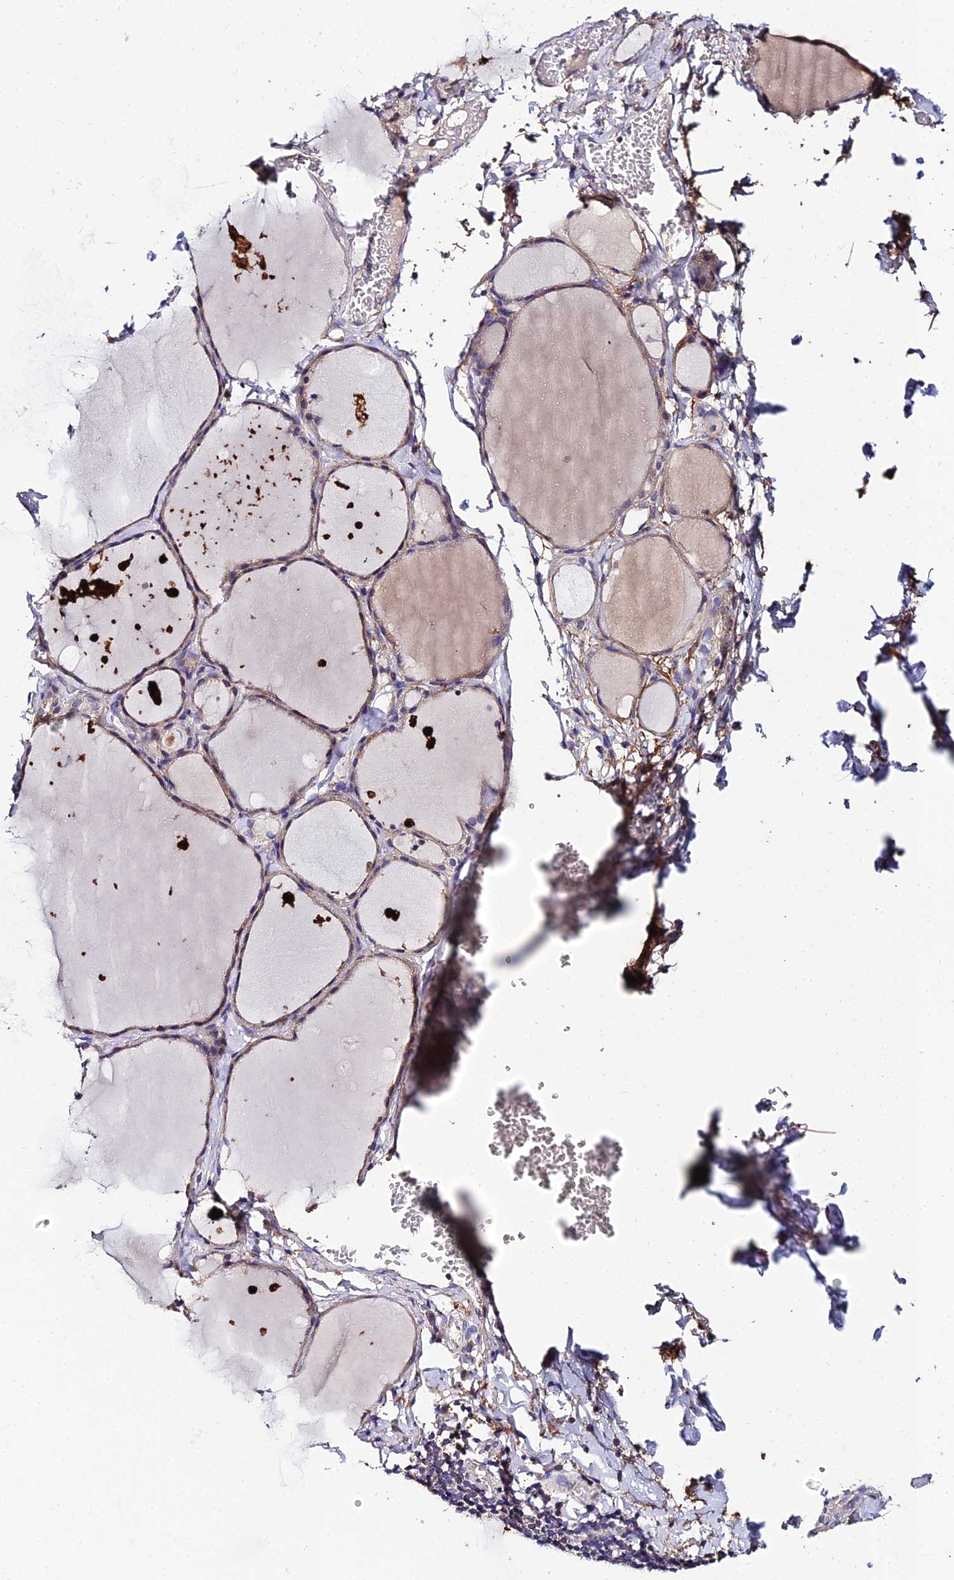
{"staining": {"intensity": "weak", "quantity": ">75%", "location": "cytoplasmic/membranous"}, "tissue": "thyroid gland", "cell_type": "Glandular cells", "image_type": "normal", "snomed": [{"axis": "morphology", "description": "Normal tissue, NOS"}, {"axis": "topography", "description": "Thyroid gland"}], "caption": "A brown stain shows weak cytoplasmic/membranous positivity of a protein in glandular cells of normal human thyroid gland. The protein is stained brown, and the nuclei are stained in blue (DAB IHC with brightfield microscopy, high magnification).", "gene": "NIPSNAP3A", "patient": {"sex": "male", "age": 56}}